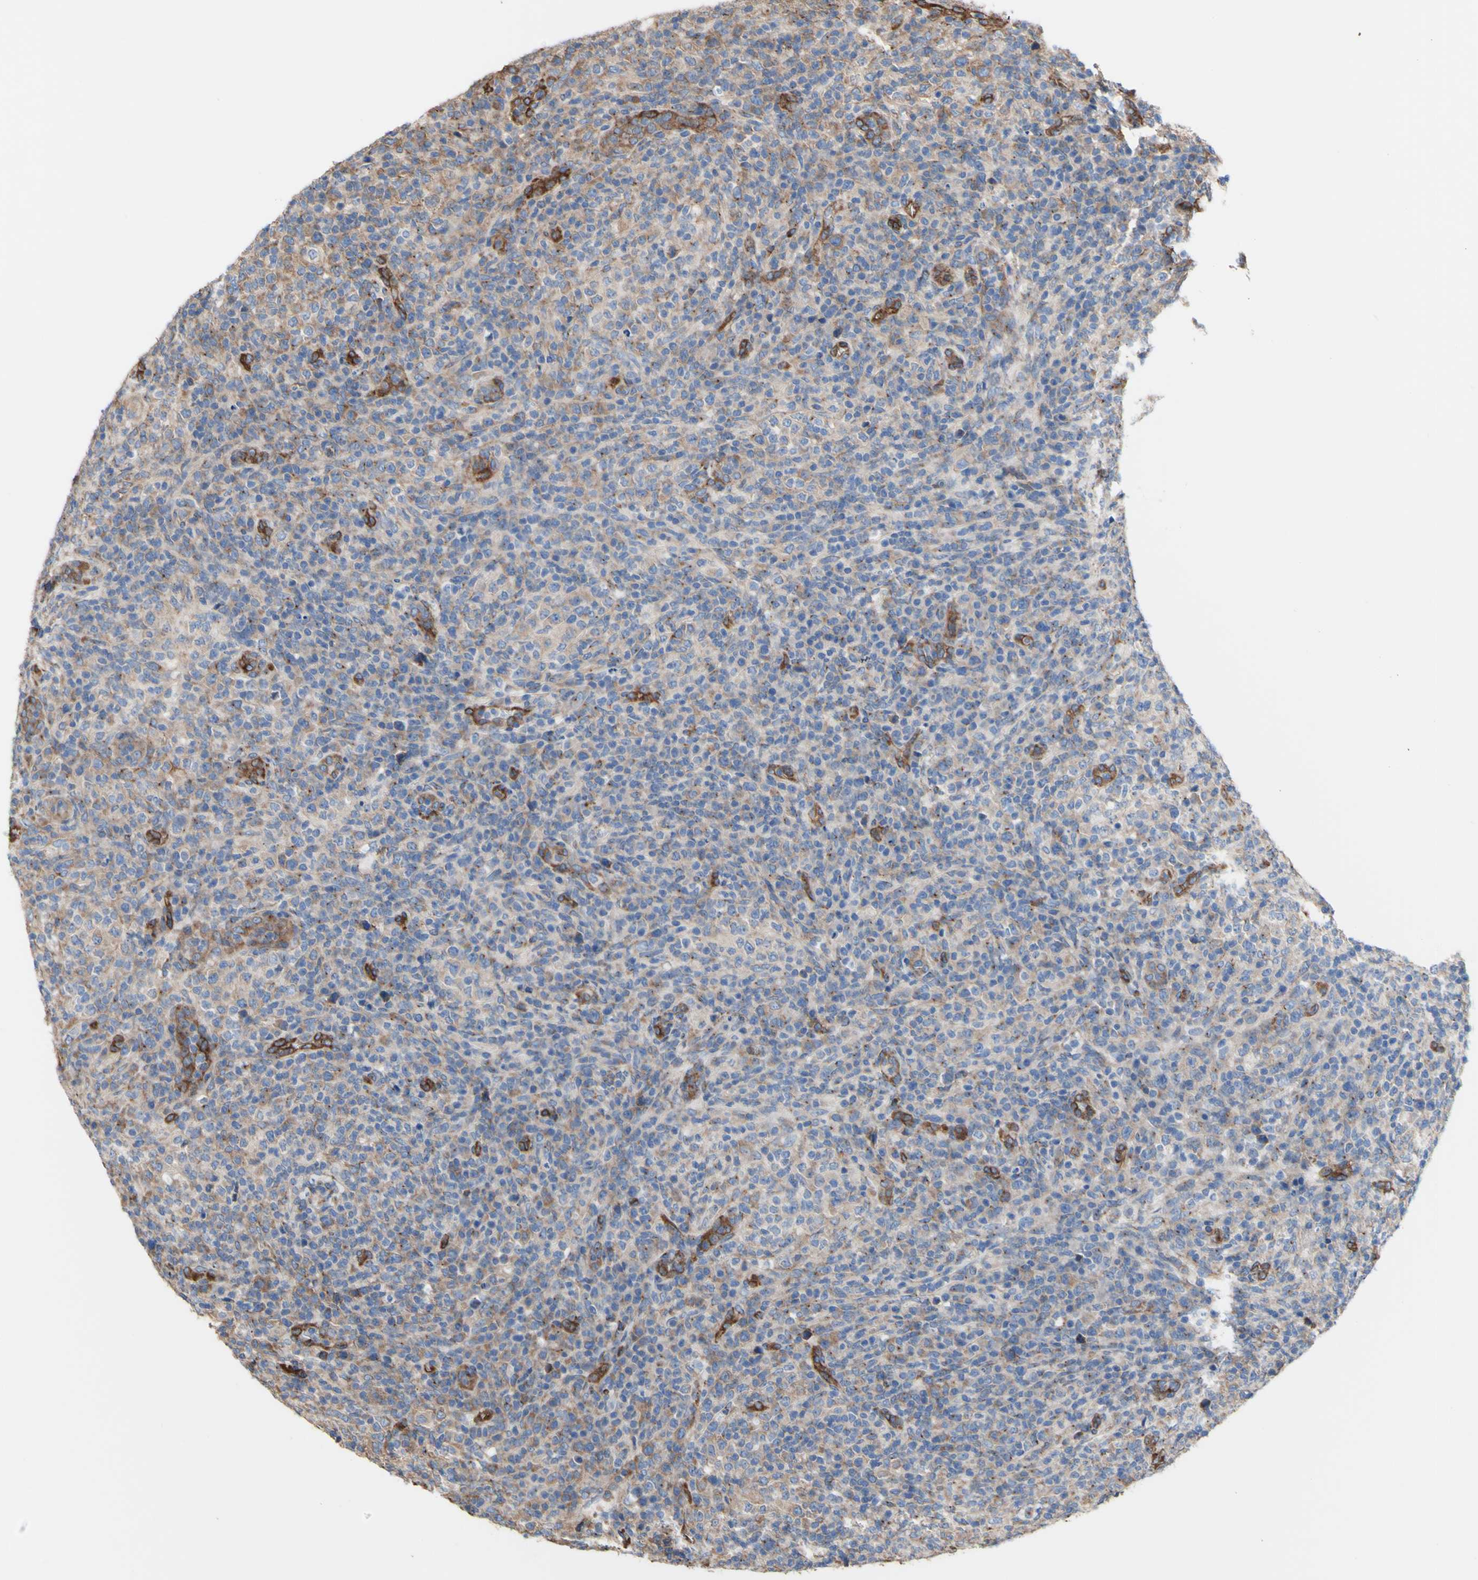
{"staining": {"intensity": "moderate", "quantity": ">75%", "location": "cytoplasmic/membranous"}, "tissue": "lymphoma", "cell_type": "Tumor cells", "image_type": "cancer", "snomed": [{"axis": "morphology", "description": "Malignant lymphoma, non-Hodgkin's type, High grade"}, {"axis": "topography", "description": "Lymph node"}], "caption": "Lymphoma stained for a protein (brown) demonstrates moderate cytoplasmic/membranous positive positivity in approximately >75% of tumor cells.", "gene": "LRIG3", "patient": {"sex": "female", "age": 76}}